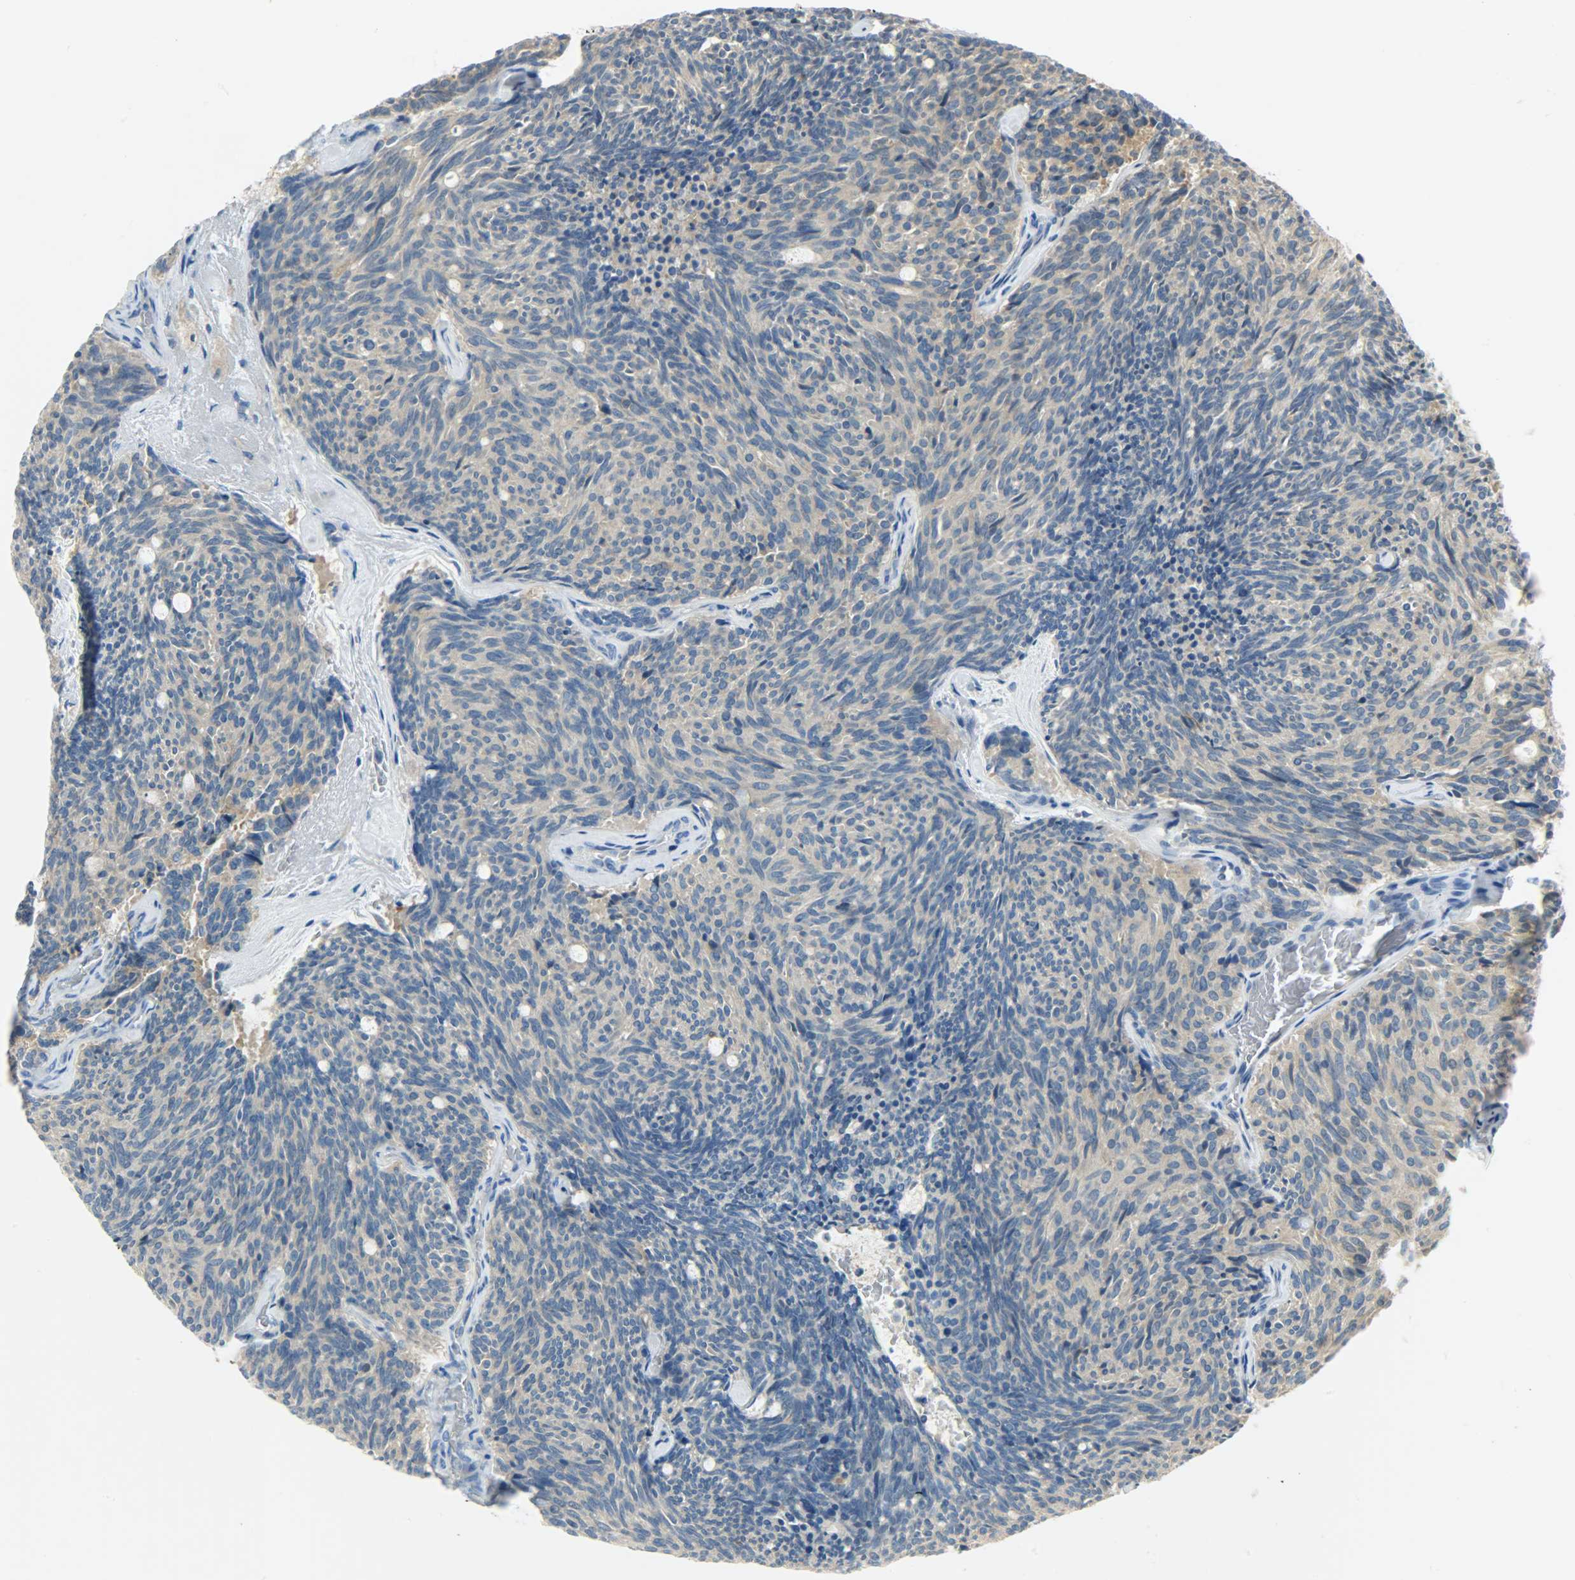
{"staining": {"intensity": "weak", "quantity": ">75%", "location": "cytoplasmic/membranous"}, "tissue": "carcinoid", "cell_type": "Tumor cells", "image_type": "cancer", "snomed": [{"axis": "morphology", "description": "Carcinoid, malignant, NOS"}, {"axis": "topography", "description": "Pancreas"}], "caption": "A low amount of weak cytoplasmic/membranous expression is seen in approximately >75% of tumor cells in malignant carcinoid tissue.", "gene": "DSG2", "patient": {"sex": "female", "age": 54}}